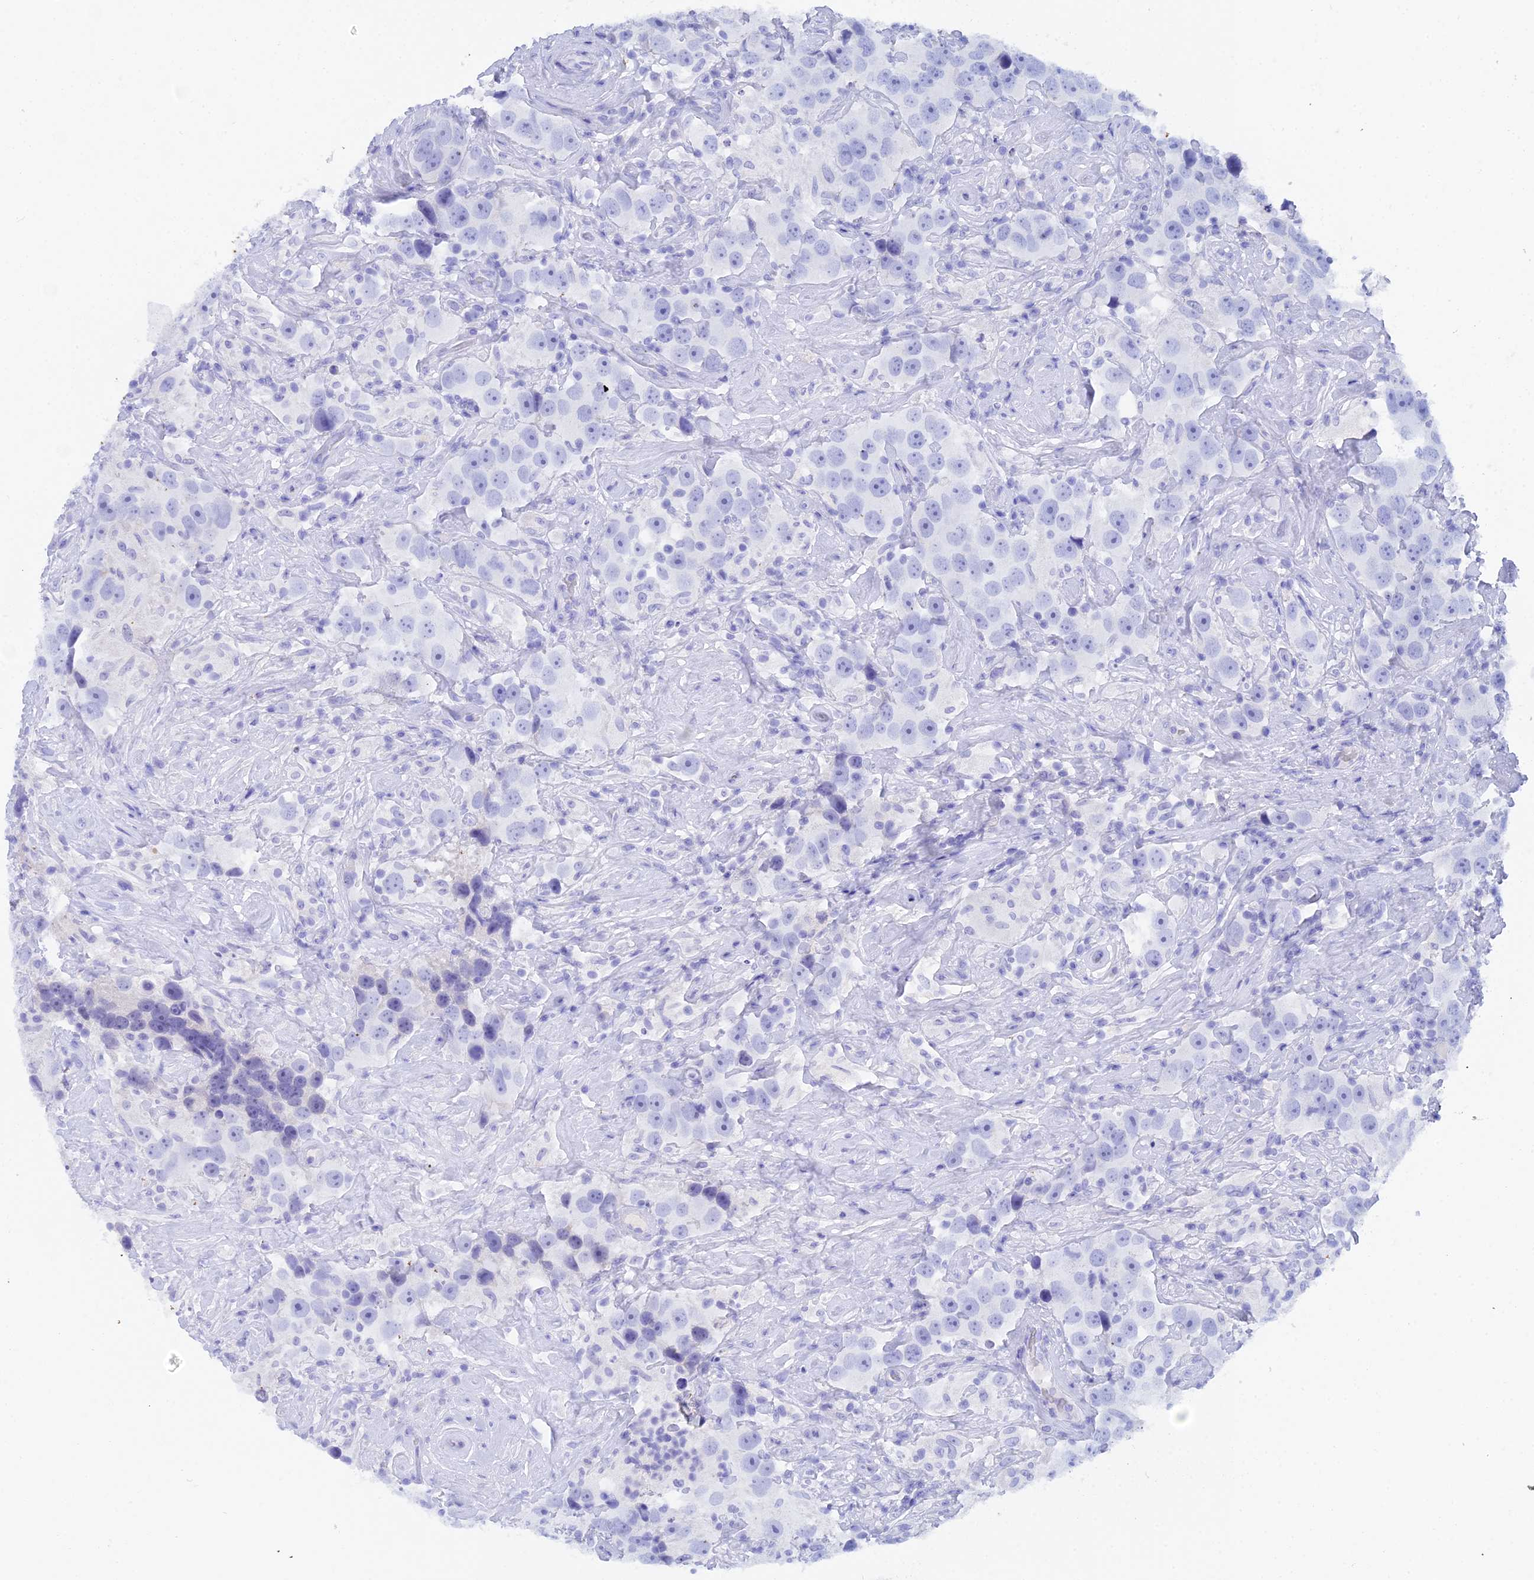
{"staining": {"intensity": "negative", "quantity": "none", "location": "none"}, "tissue": "testis cancer", "cell_type": "Tumor cells", "image_type": "cancer", "snomed": [{"axis": "morphology", "description": "Seminoma, NOS"}, {"axis": "topography", "description": "Testis"}], "caption": "Immunohistochemistry (IHC) micrograph of testis cancer (seminoma) stained for a protein (brown), which reveals no staining in tumor cells.", "gene": "REG1A", "patient": {"sex": "male", "age": 49}}